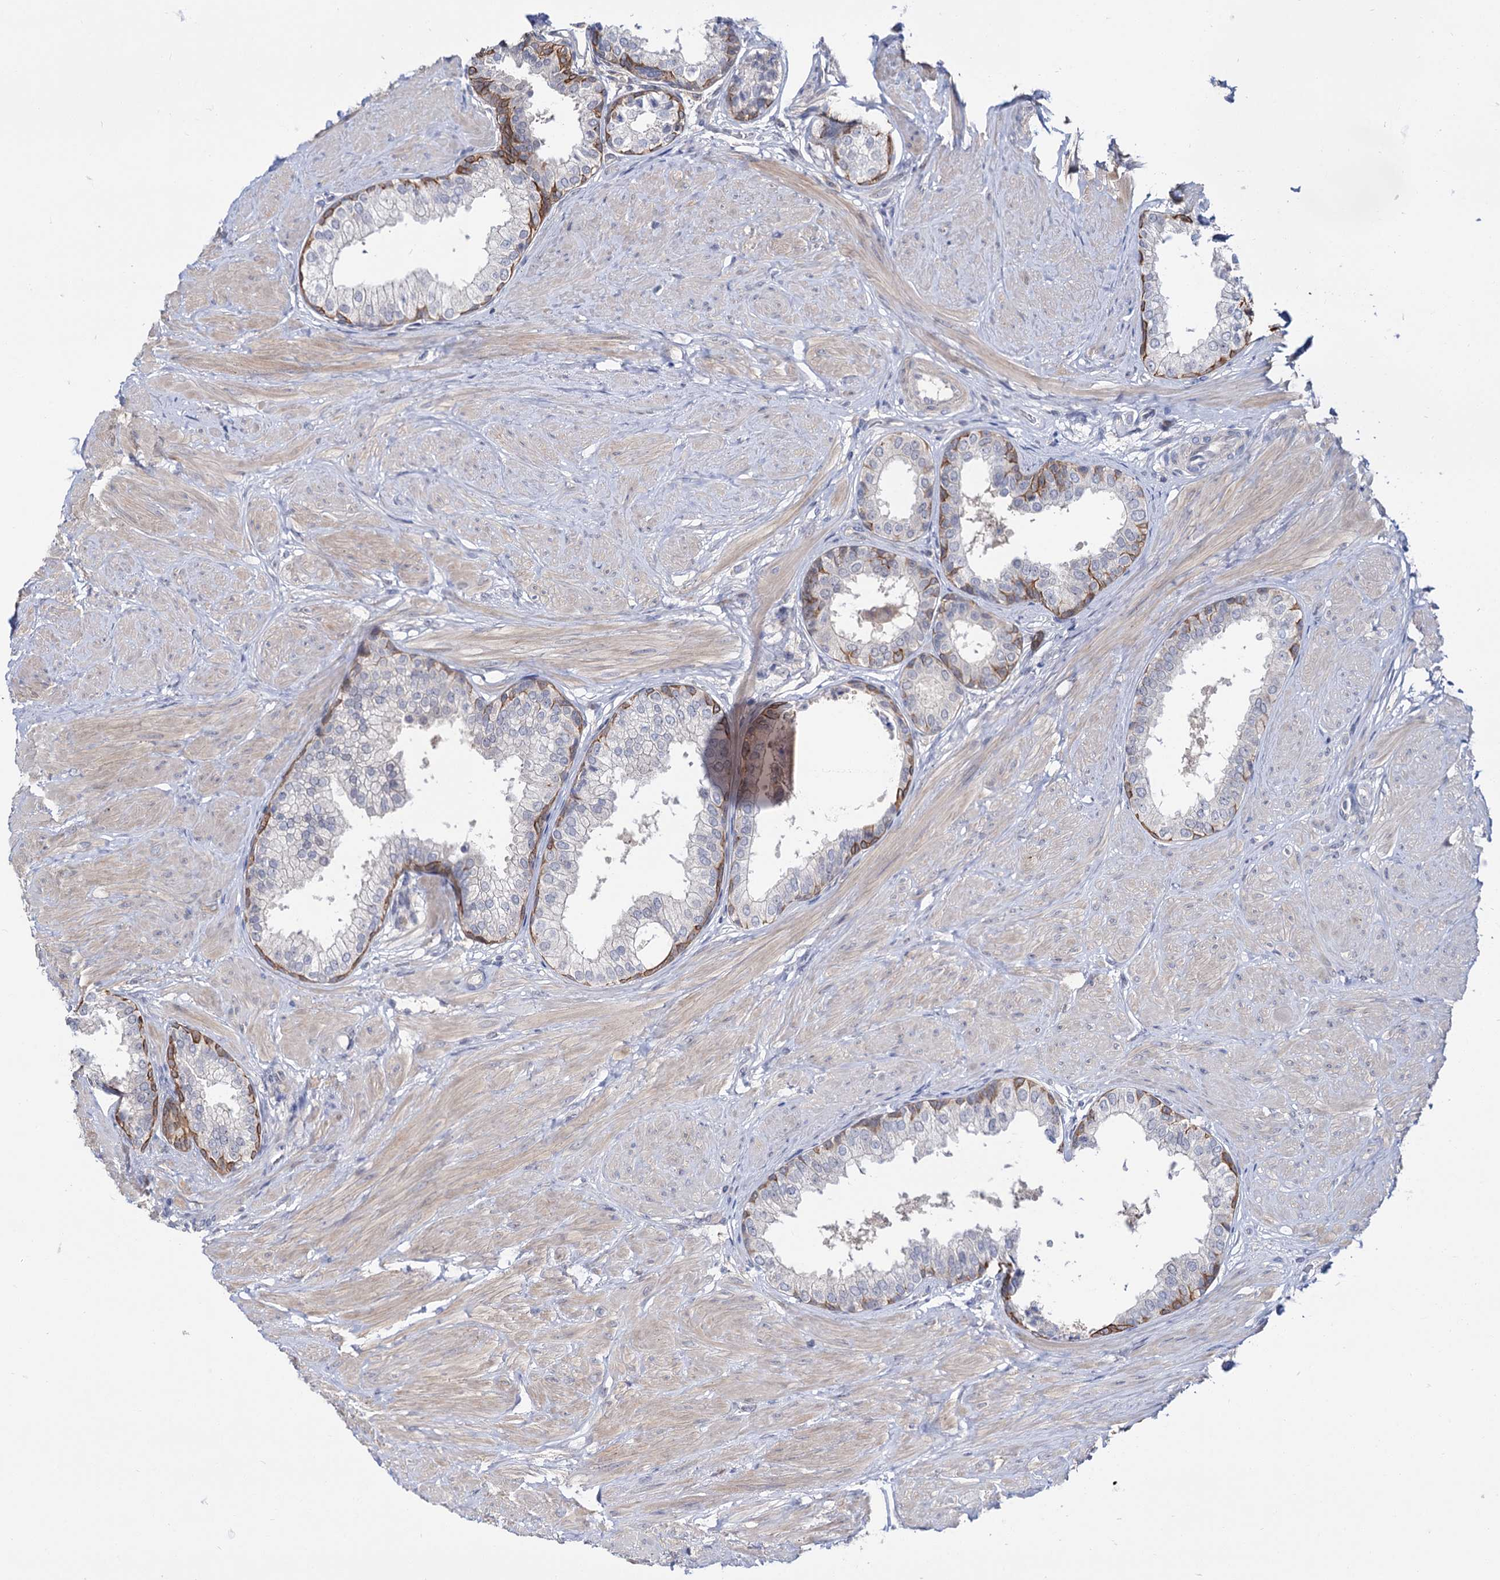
{"staining": {"intensity": "moderate", "quantity": "<25%", "location": "cytoplasmic/membranous"}, "tissue": "prostate", "cell_type": "Glandular cells", "image_type": "normal", "snomed": [{"axis": "morphology", "description": "Normal tissue, NOS"}, {"axis": "topography", "description": "Prostate"}], "caption": "The micrograph exhibits immunohistochemical staining of unremarkable prostate. There is moderate cytoplasmic/membranous staining is appreciated in about <25% of glandular cells.", "gene": "NEK10", "patient": {"sex": "male", "age": 48}}